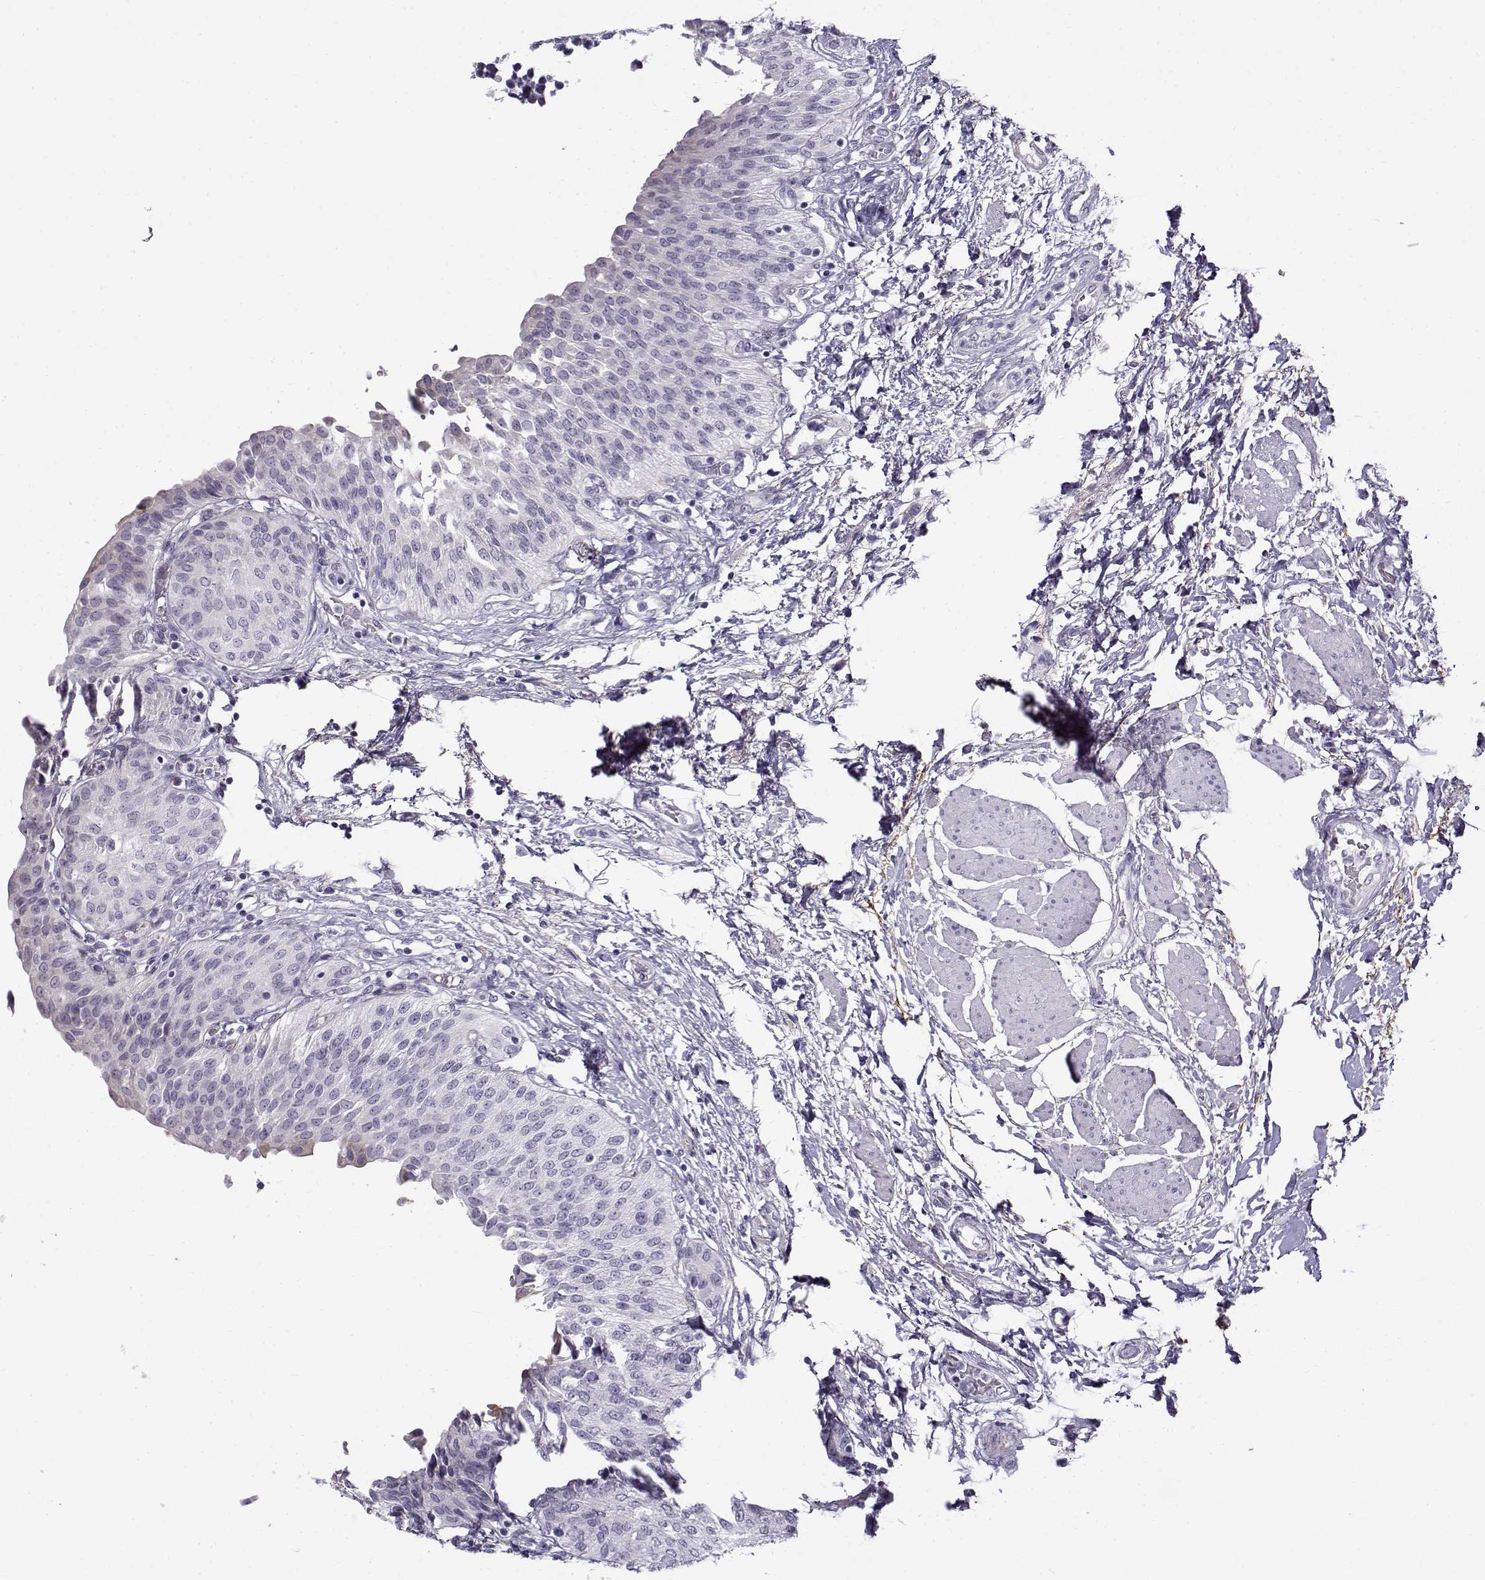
{"staining": {"intensity": "negative", "quantity": "none", "location": "none"}, "tissue": "urinary bladder", "cell_type": "Urothelial cells", "image_type": "normal", "snomed": [{"axis": "morphology", "description": "Normal tissue, NOS"}, {"axis": "morphology", "description": "Metaplasia, NOS"}, {"axis": "topography", "description": "Urinary bladder"}], "caption": "A histopathology image of urinary bladder stained for a protein demonstrates no brown staining in urothelial cells.", "gene": "GTSF1L", "patient": {"sex": "male", "age": 68}}